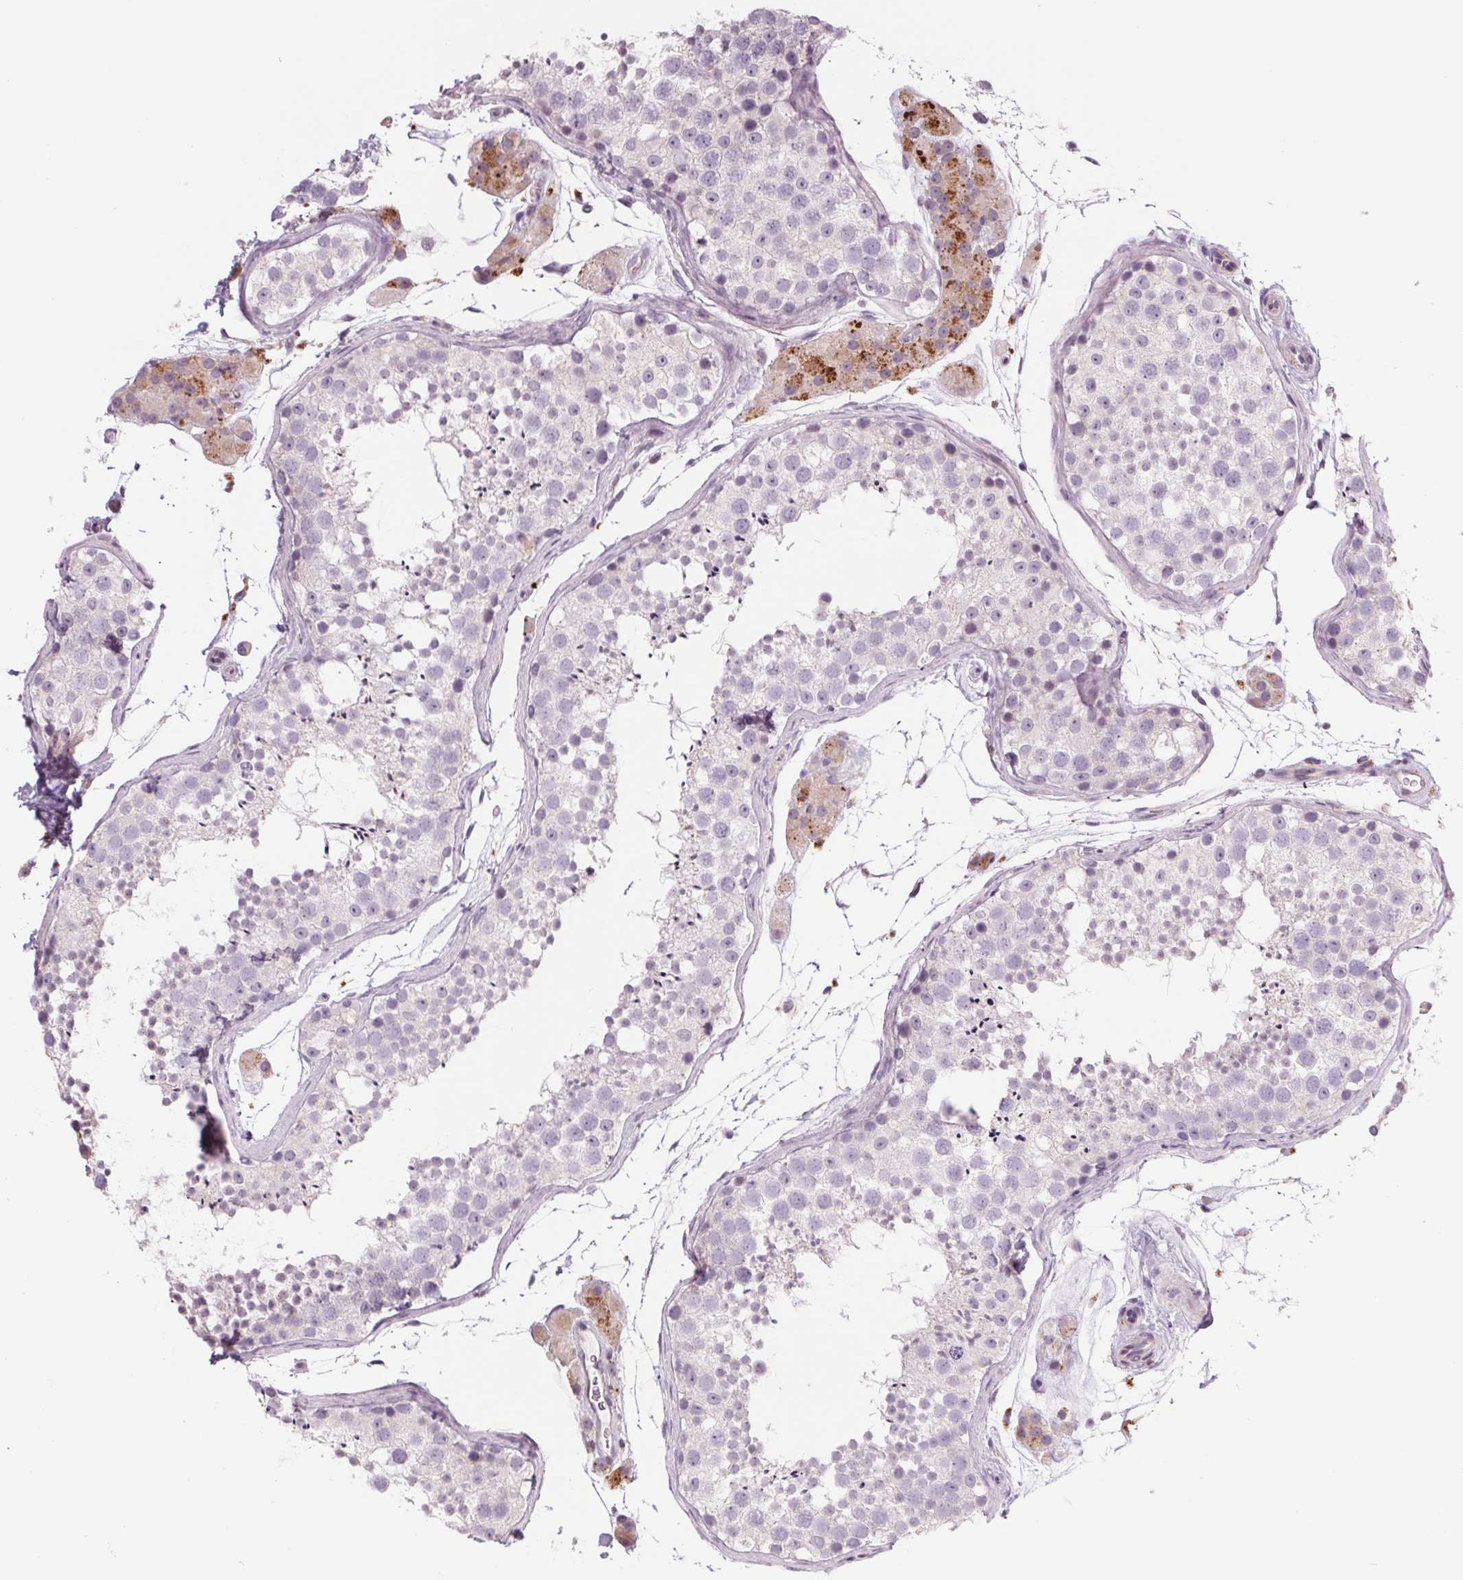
{"staining": {"intensity": "negative", "quantity": "none", "location": "none"}, "tissue": "testis", "cell_type": "Cells in seminiferous ducts", "image_type": "normal", "snomed": [{"axis": "morphology", "description": "Normal tissue, NOS"}, {"axis": "topography", "description": "Testis"}], "caption": "Immunohistochemical staining of normal human testis reveals no significant expression in cells in seminiferous ducts. (DAB (3,3'-diaminobenzidine) IHC visualized using brightfield microscopy, high magnification).", "gene": "SAMD5", "patient": {"sex": "male", "age": 41}}